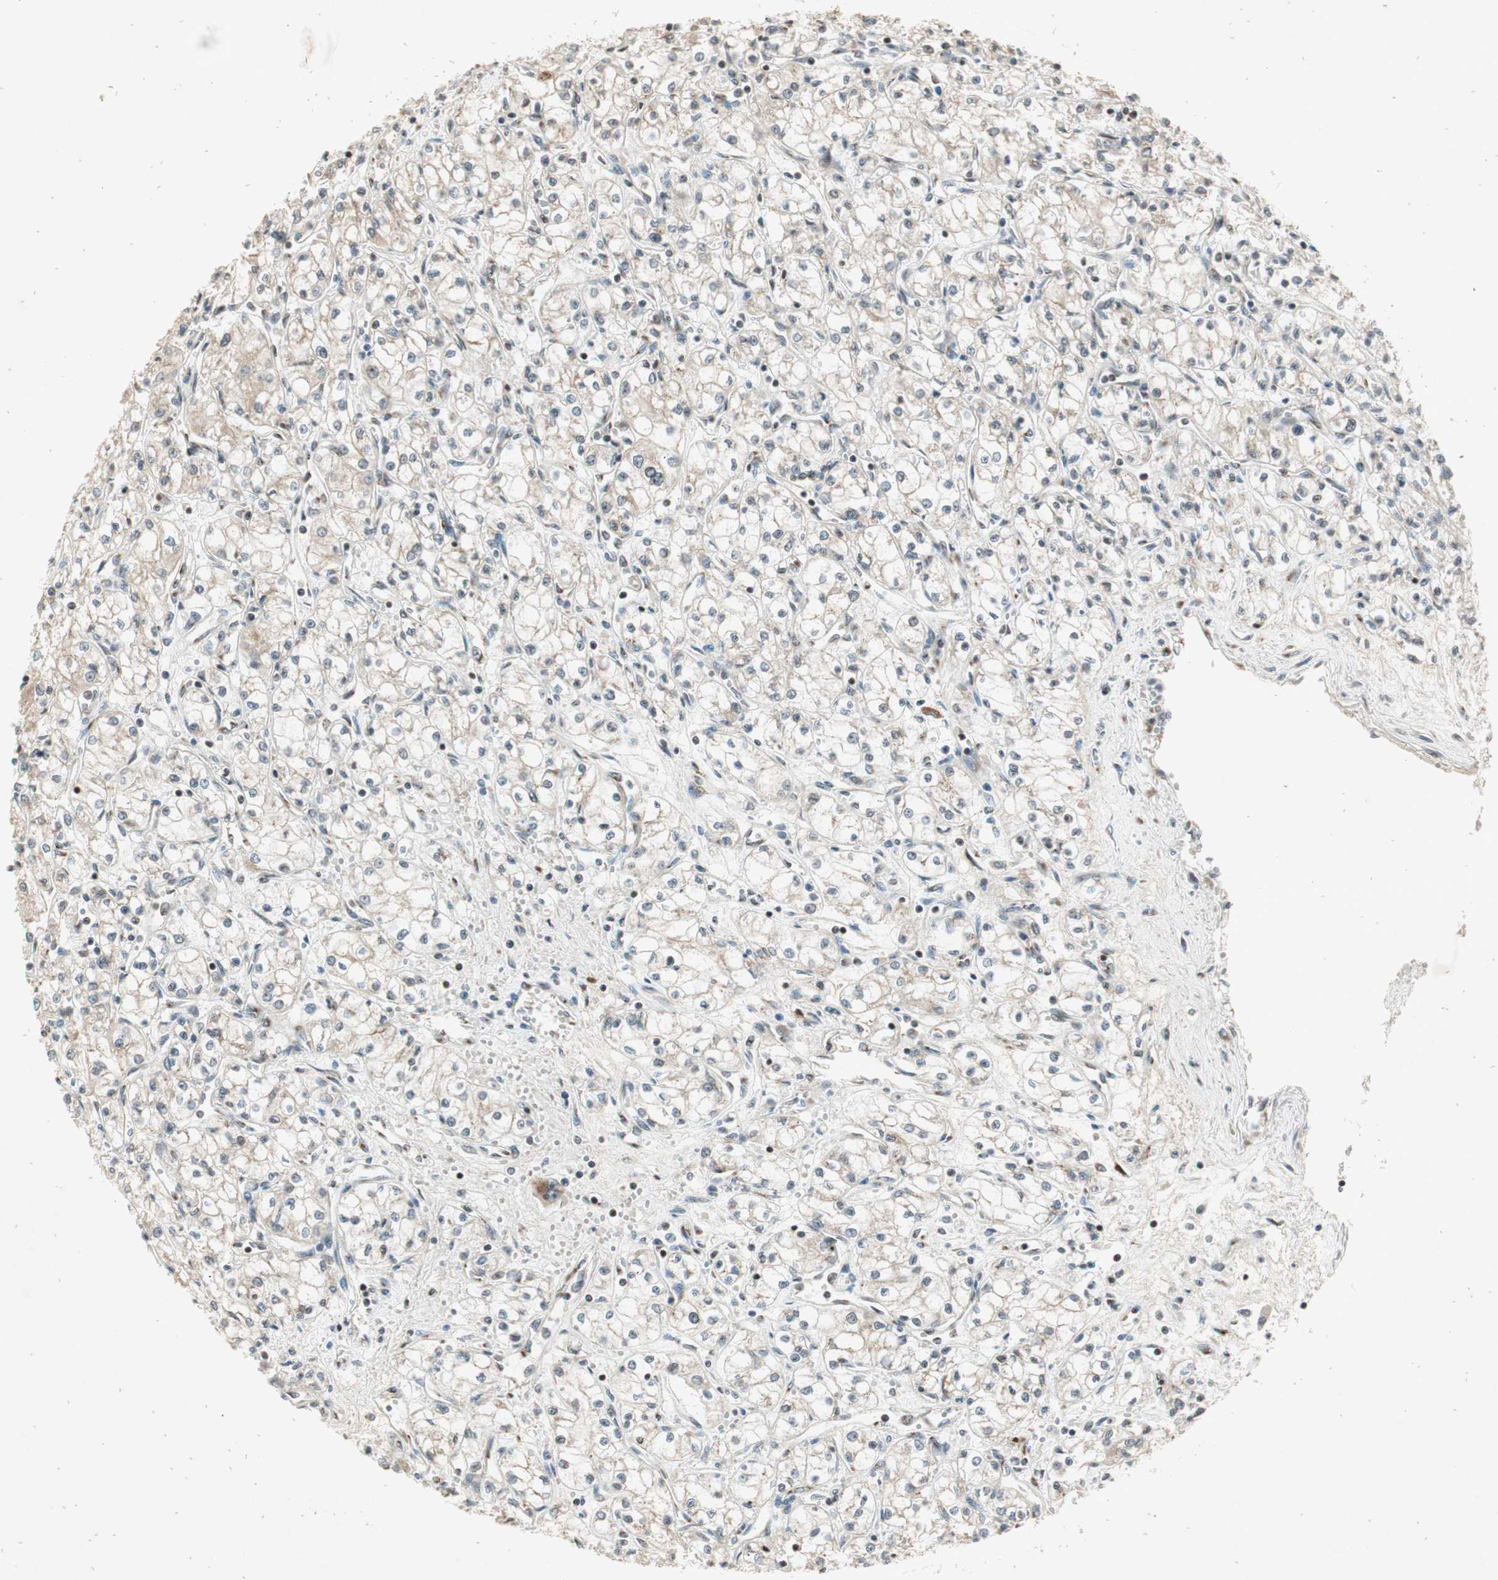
{"staining": {"intensity": "weak", "quantity": "25%-75%", "location": "cytoplasmic/membranous"}, "tissue": "renal cancer", "cell_type": "Tumor cells", "image_type": "cancer", "snomed": [{"axis": "morphology", "description": "Normal tissue, NOS"}, {"axis": "morphology", "description": "Adenocarcinoma, NOS"}, {"axis": "topography", "description": "Kidney"}], "caption": "Human adenocarcinoma (renal) stained for a protein (brown) exhibits weak cytoplasmic/membranous positive positivity in approximately 25%-75% of tumor cells.", "gene": "NEO1", "patient": {"sex": "male", "age": 59}}